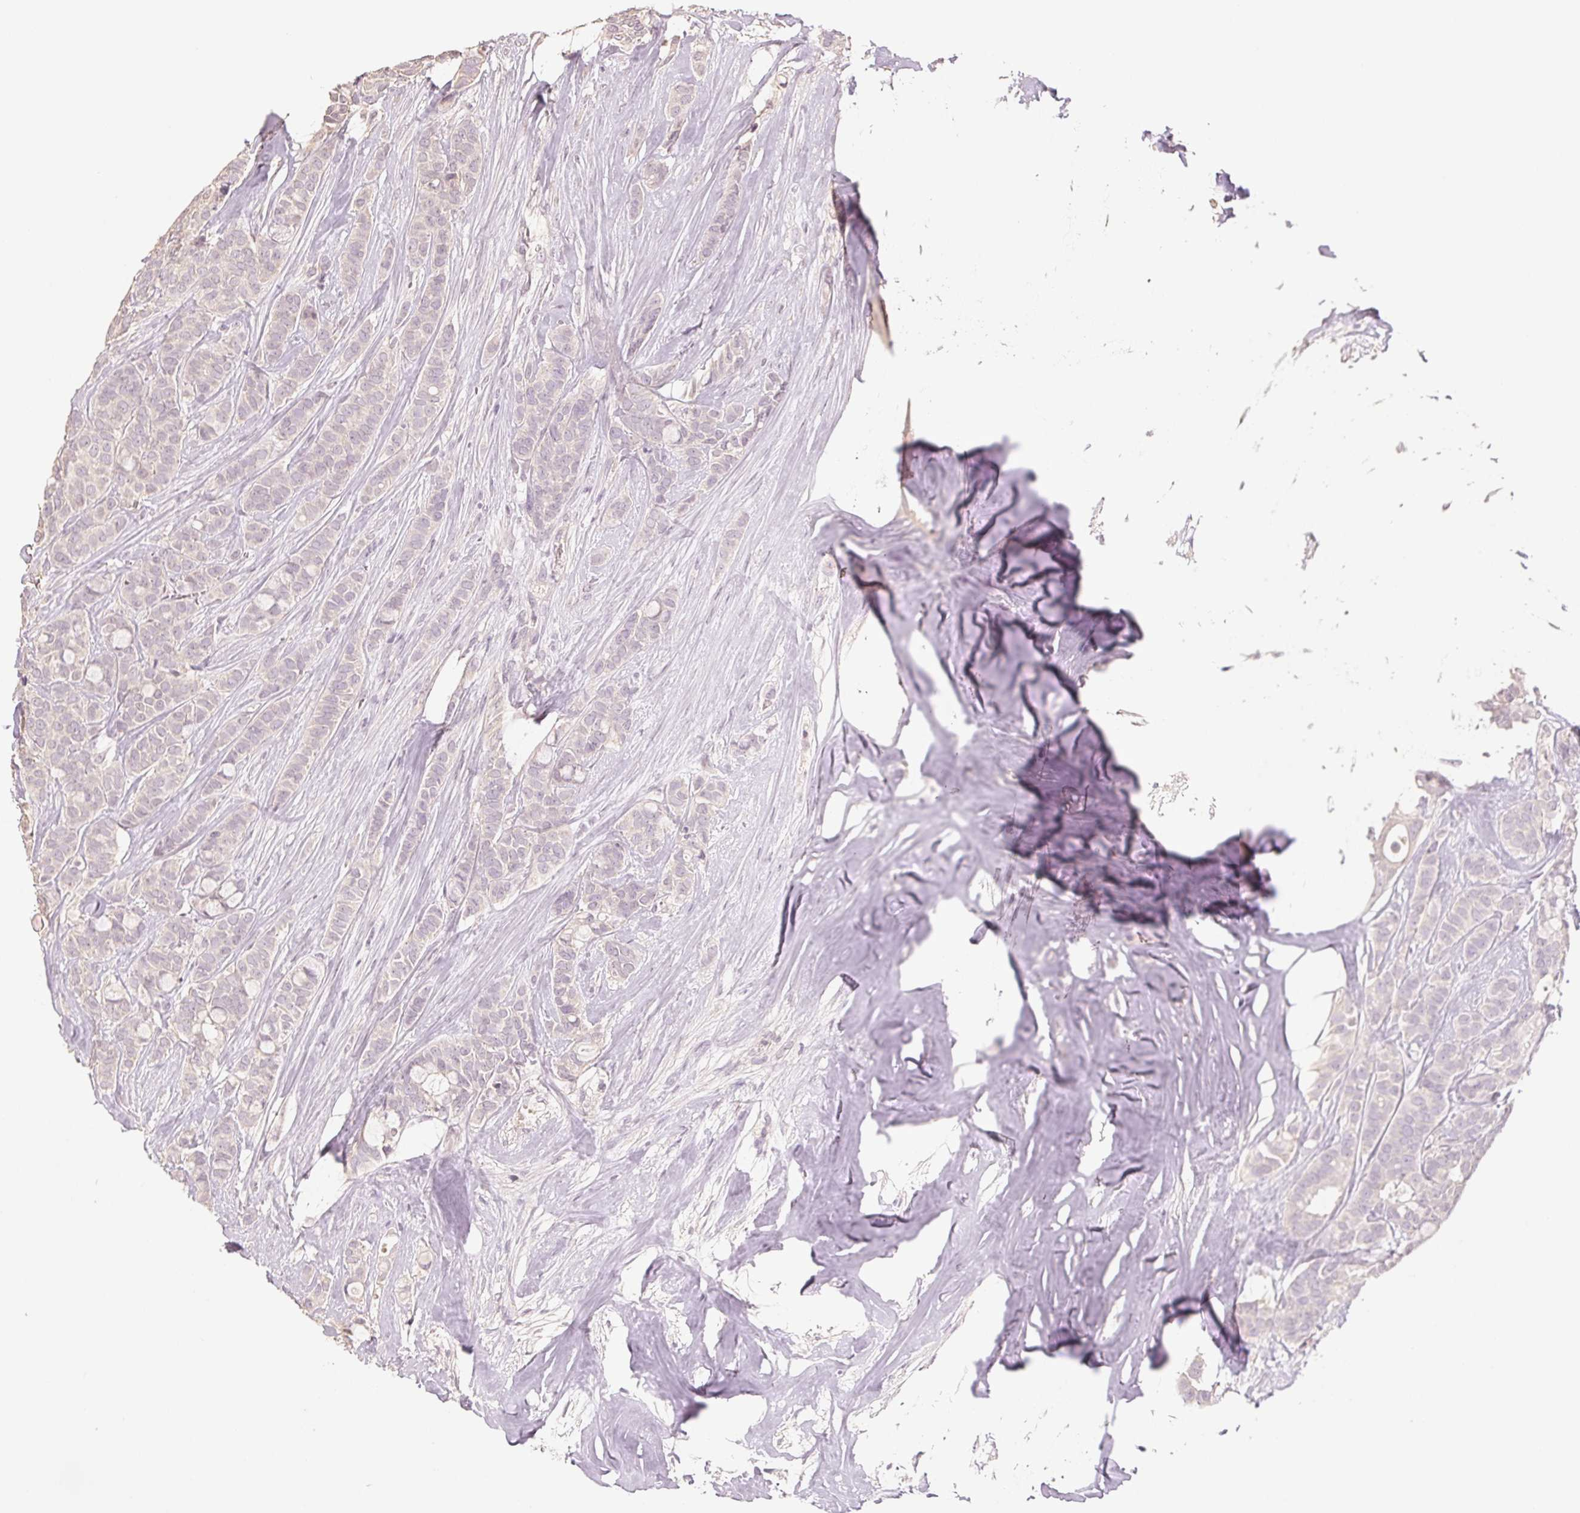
{"staining": {"intensity": "negative", "quantity": "none", "location": "none"}, "tissue": "breast cancer", "cell_type": "Tumor cells", "image_type": "cancer", "snomed": [{"axis": "morphology", "description": "Duct carcinoma"}, {"axis": "topography", "description": "Breast"}], "caption": "Breast cancer (infiltrating ductal carcinoma) was stained to show a protein in brown. There is no significant positivity in tumor cells.", "gene": "COX14", "patient": {"sex": "female", "age": 84}}